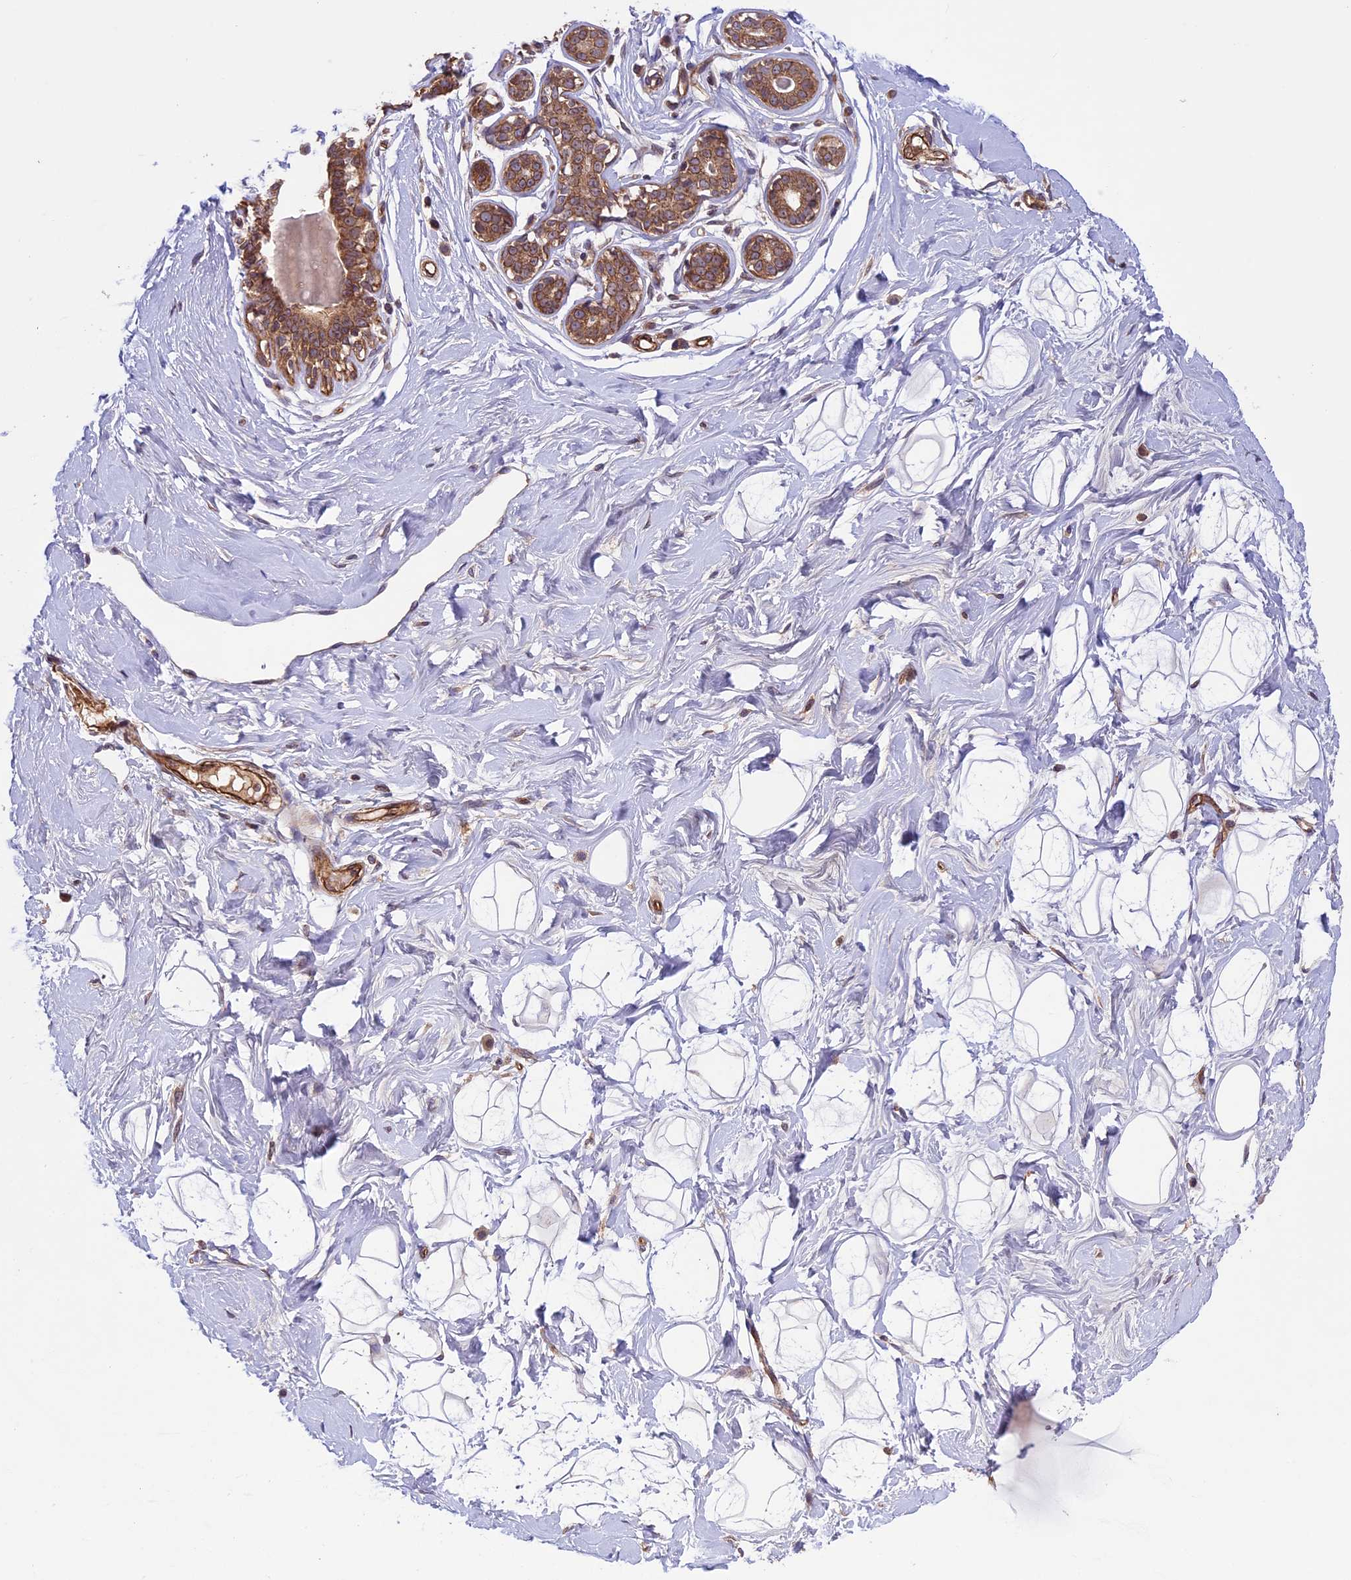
{"staining": {"intensity": "negative", "quantity": "none", "location": "none"}, "tissue": "breast", "cell_type": "Adipocytes", "image_type": "normal", "snomed": [{"axis": "morphology", "description": "Normal tissue, NOS"}, {"axis": "morphology", "description": "Adenoma, NOS"}, {"axis": "topography", "description": "Breast"}], "caption": "Immunohistochemistry (IHC) of unremarkable human breast displays no staining in adipocytes. (Brightfield microscopy of DAB (3,3'-diaminobenzidine) IHC at high magnification).", "gene": "CCDC125", "patient": {"sex": "female", "age": 23}}